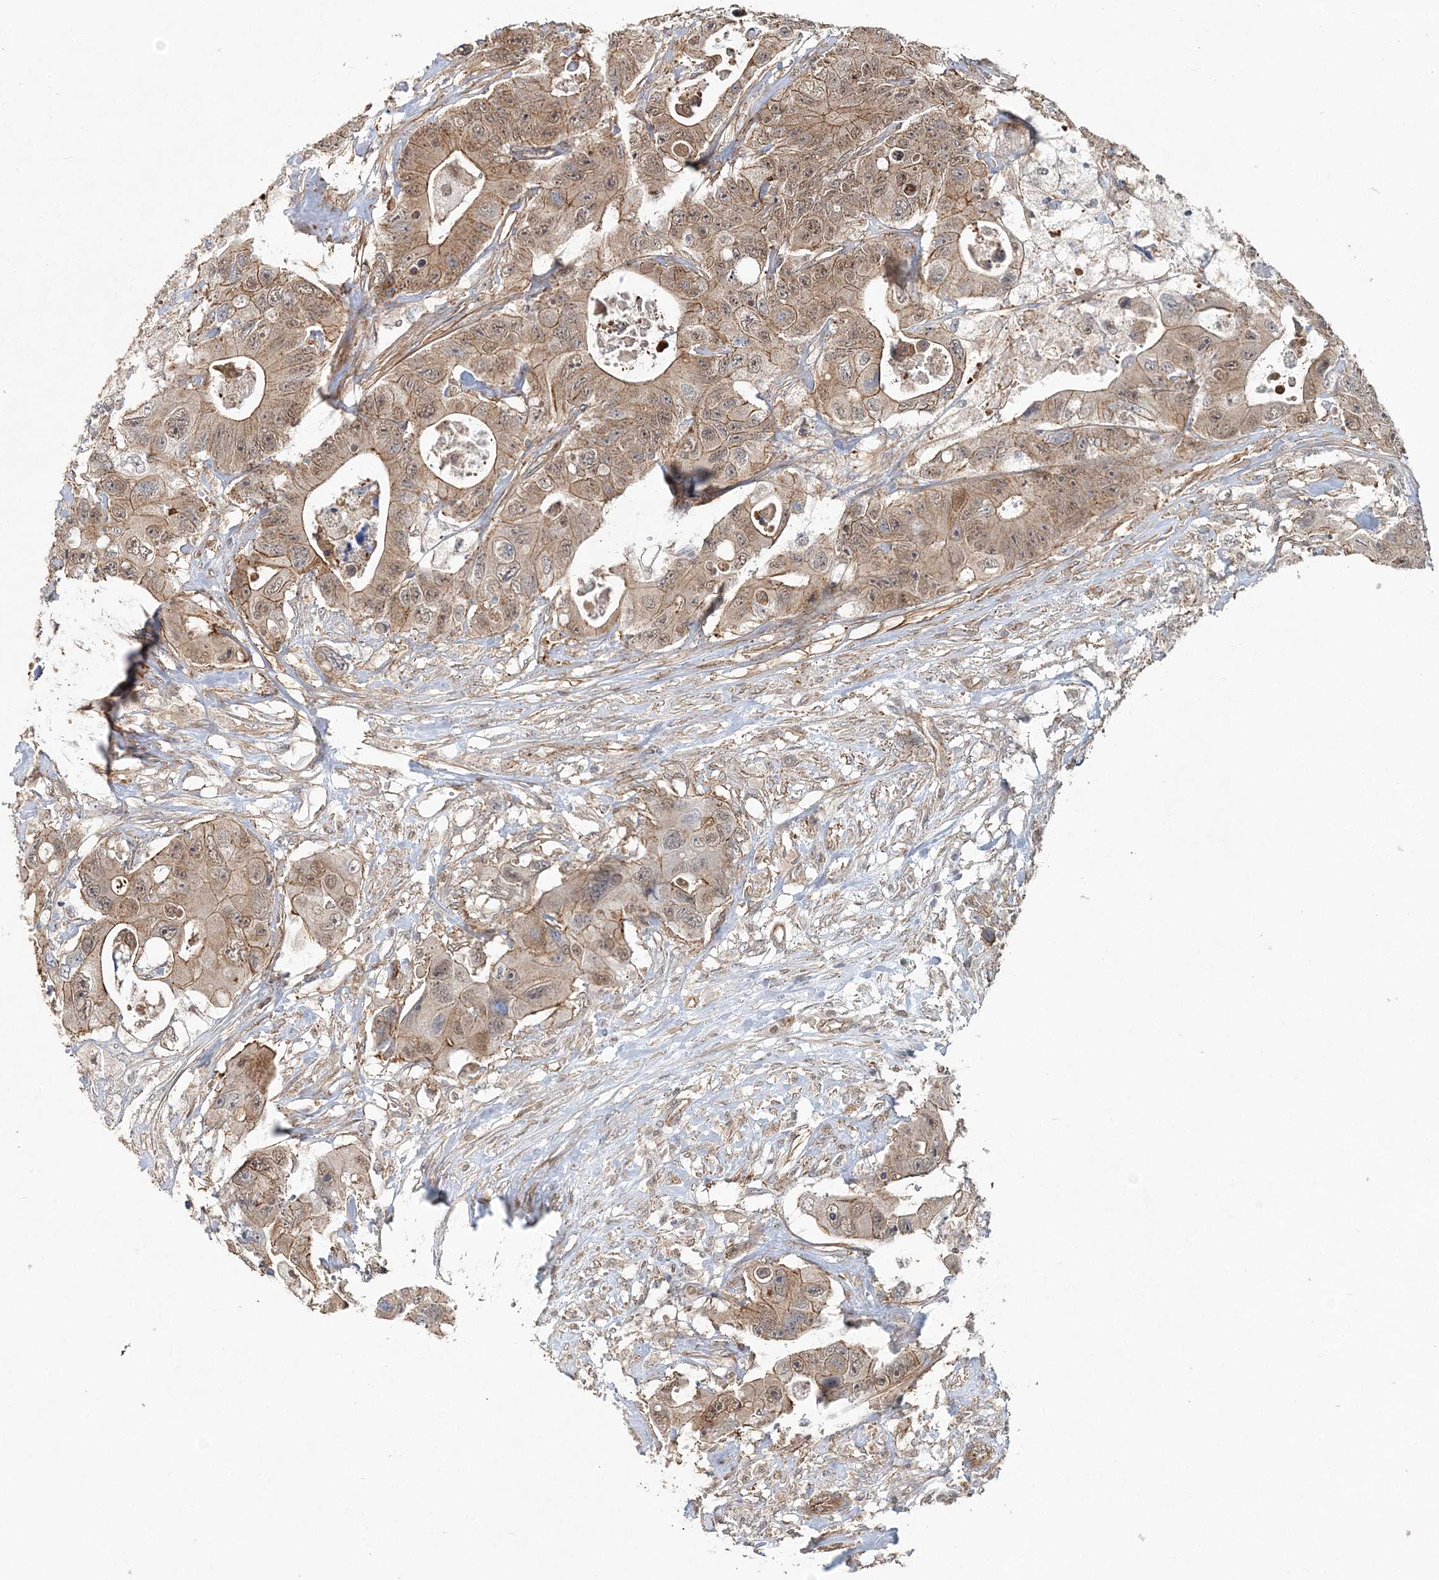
{"staining": {"intensity": "moderate", "quantity": ">75%", "location": "cytoplasmic/membranous,nuclear"}, "tissue": "colorectal cancer", "cell_type": "Tumor cells", "image_type": "cancer", "snomed": [{"axis": "morphology", "description": "Adenocarcinoma, NOS"}, {"axis": "topography", "description": "Colon"}], "caption": "Approximately >75% of tumor cells in adenocarcinoma (colorectal) show moderate cytoplasmic/membranous and nuclear protein staining as visualized by brown immunohistochemical staining.", "gene": "MAT2B", "patient": {"sex": "female", "age": 46}}